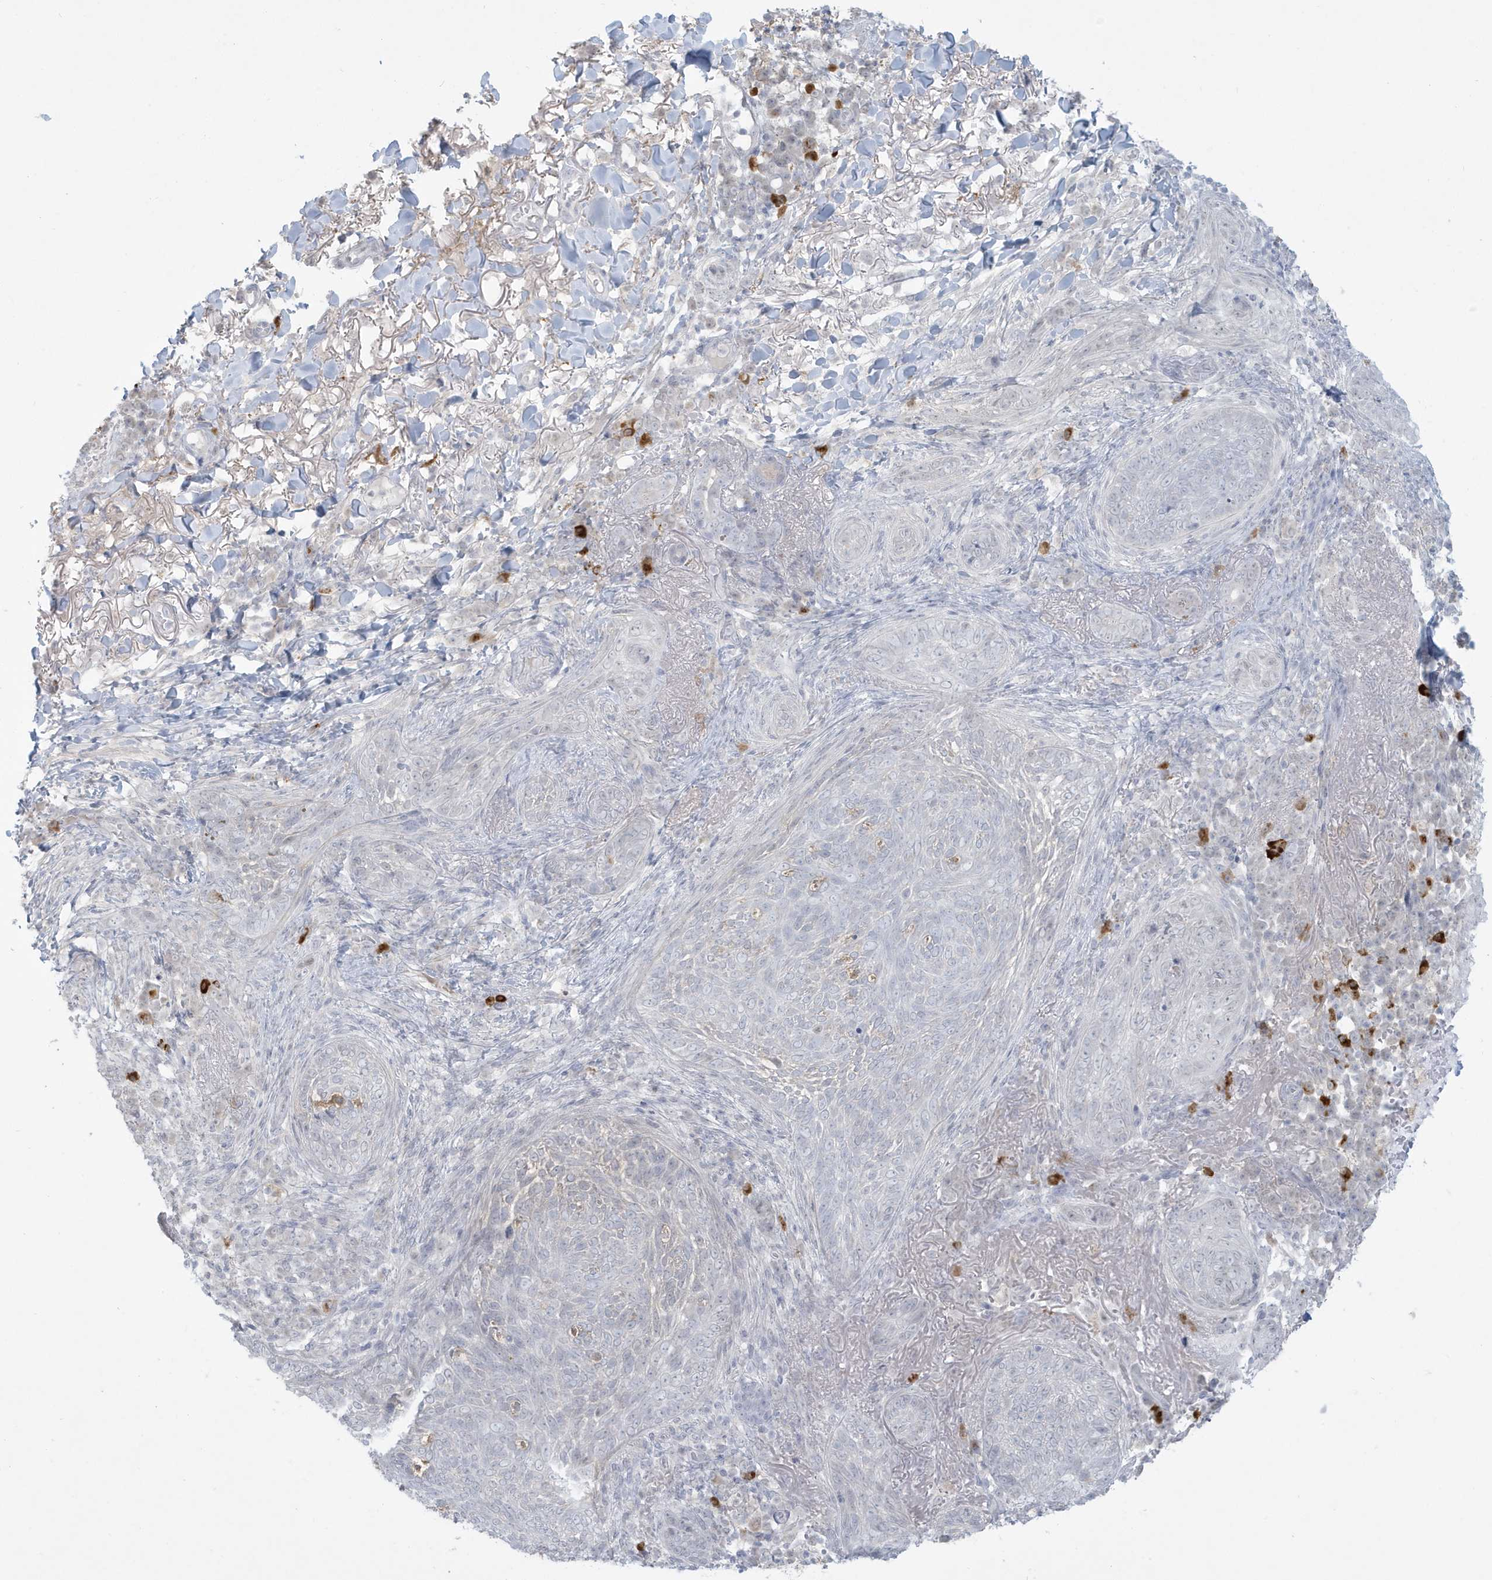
{"staining": {"intensity": "negative", "quantity": "none", "location": "none"}, "tissue": "skin cancer", "cell_type": "Tumor cells", "image_type": "cancer", "snomed": [{"axis": "morphology", "description": "Basal cell carcinoma"}, {"axis": "topography", "description": "Skin"}], "caption": "Human skin basal cell carcinoma stained for a protein using IHC shows no staining in tumor cells.", "gene": "HERC6", "patient": {"sex": "male", "age": 85}}